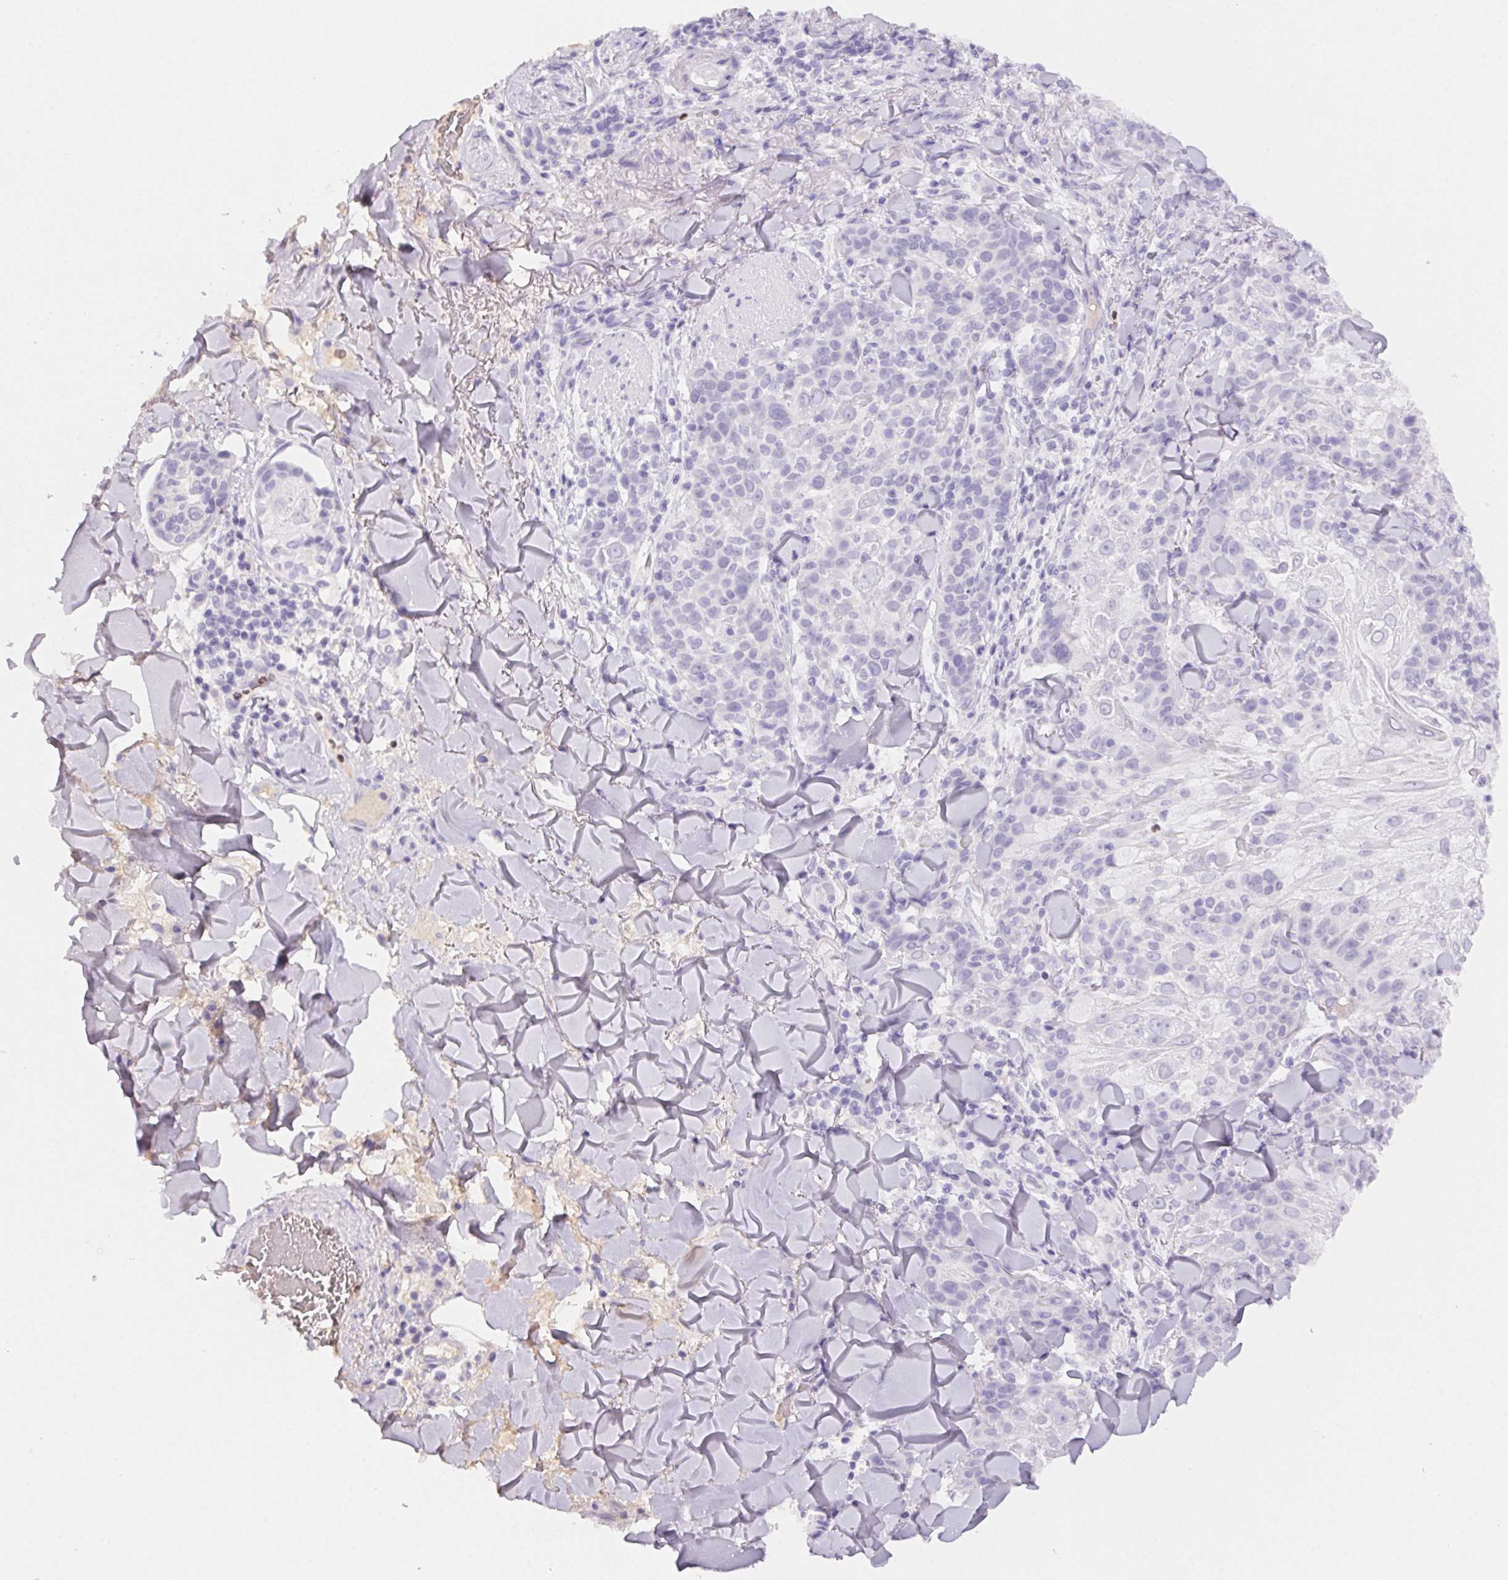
{"staining": {"intensity": "negative", "quantity": "none", "location": "none"}, "tissue": "skin cancer", "cell_type": "Tumor cells", "image_type": "cancer", "snomed": [{"axis": "morphology", "description": "Normal tissue, NOS"}, {"axis": "morphology", "description": "Squamous cell carcinoma, NOS"}, {"axis": "topography", "description": "Skin"}], "caption": "This is an immunohistochemistry (IHC) image of human skin cancer (squamous cell carcinoma). There is no staining in tumor cells.", "gene": "PADI4", "patient": {"sex": "female", "age": 83}}